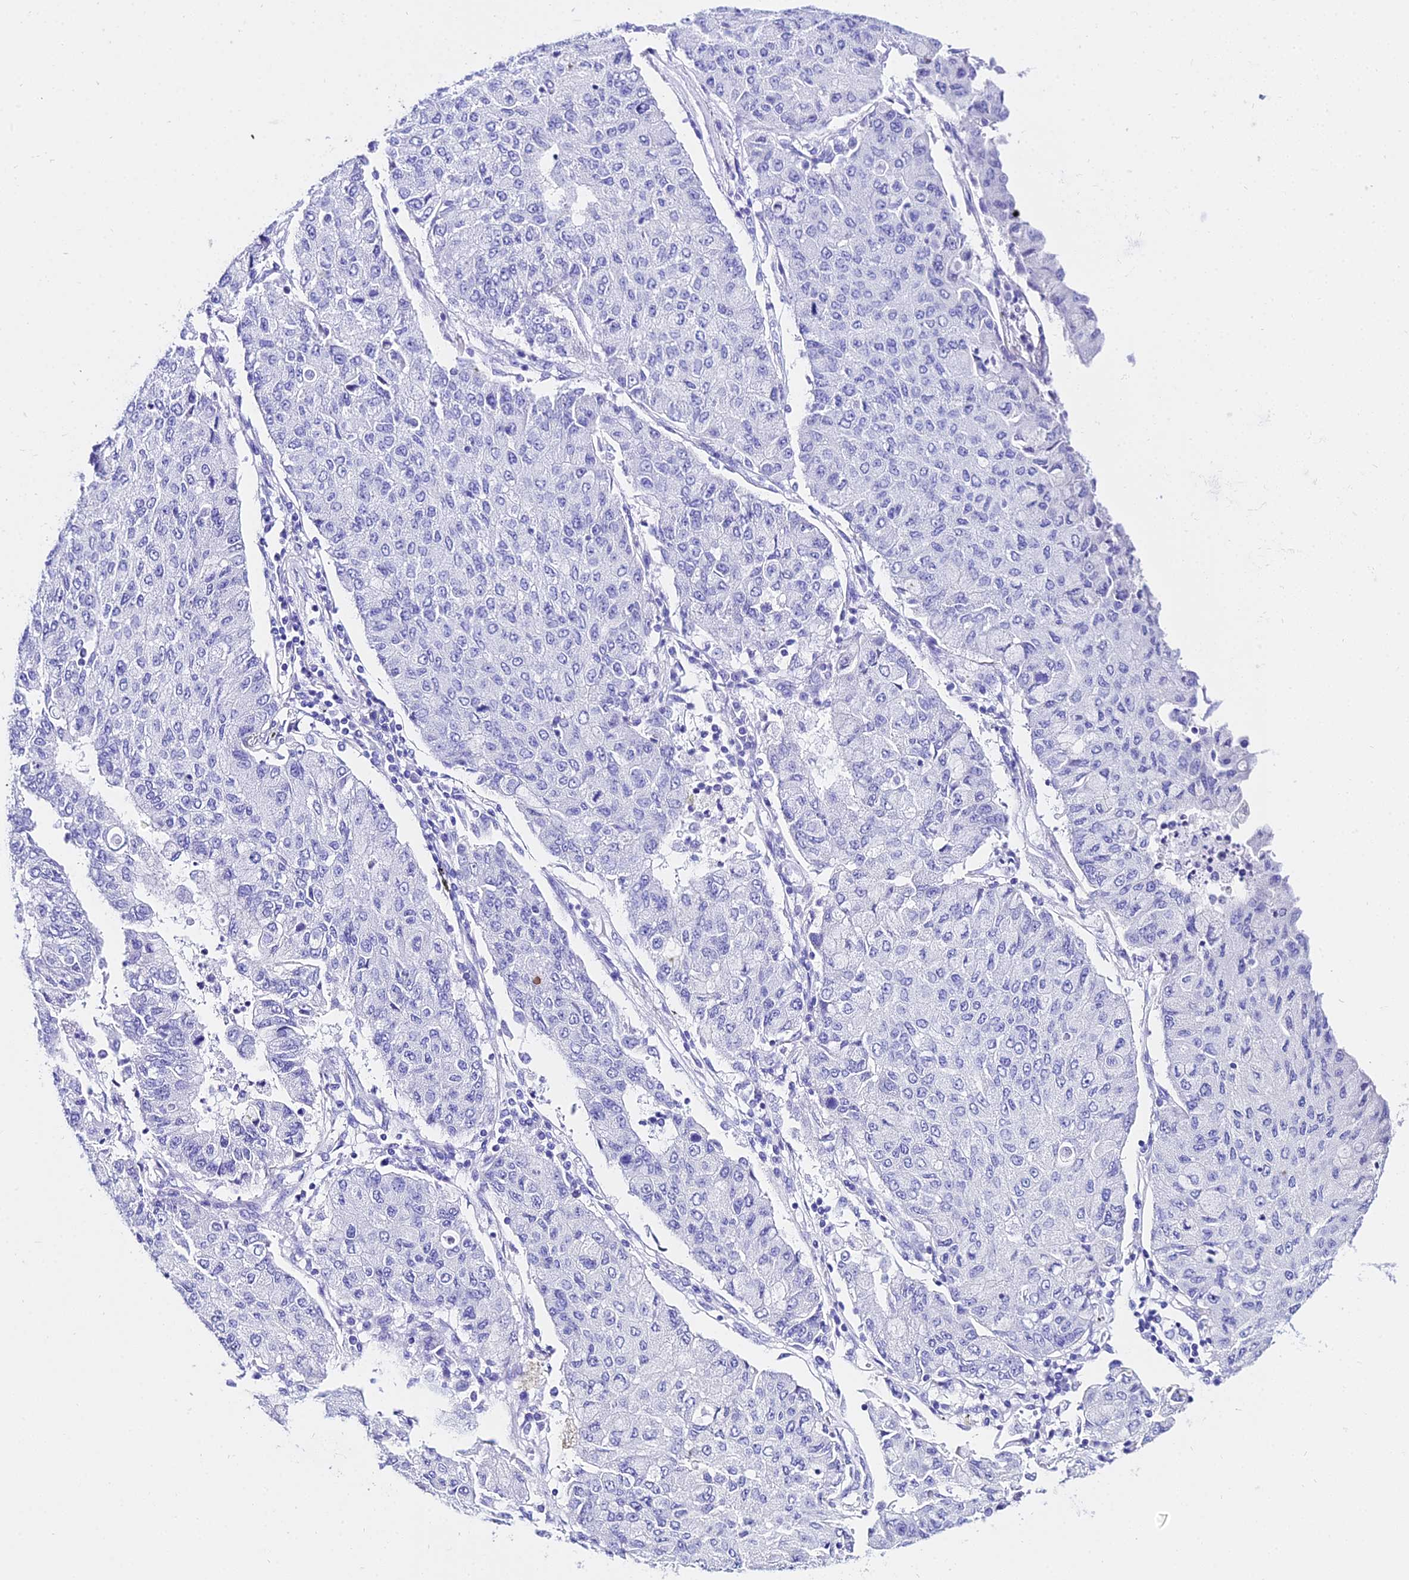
{"staining": {"intensity": "negative", "quantity": "none", "location": "none"}, "tissue": "lung cancer", "cell_type": "Tumor cells", "image_type": "cancer", "snomed": [{"axis": "morphology", "description": "Squamous cell carcinoma, NOS"}, {"axis": "topography", "description": "Lung"}], "caption": "An IHC photomicrograph of lung squamous cell carcinoma is shown. There is no staining in tumor cells of lung squamous cell carcinoma.", "gene": "TRMT44", "patient": {"sex": "male", "age": 74}}